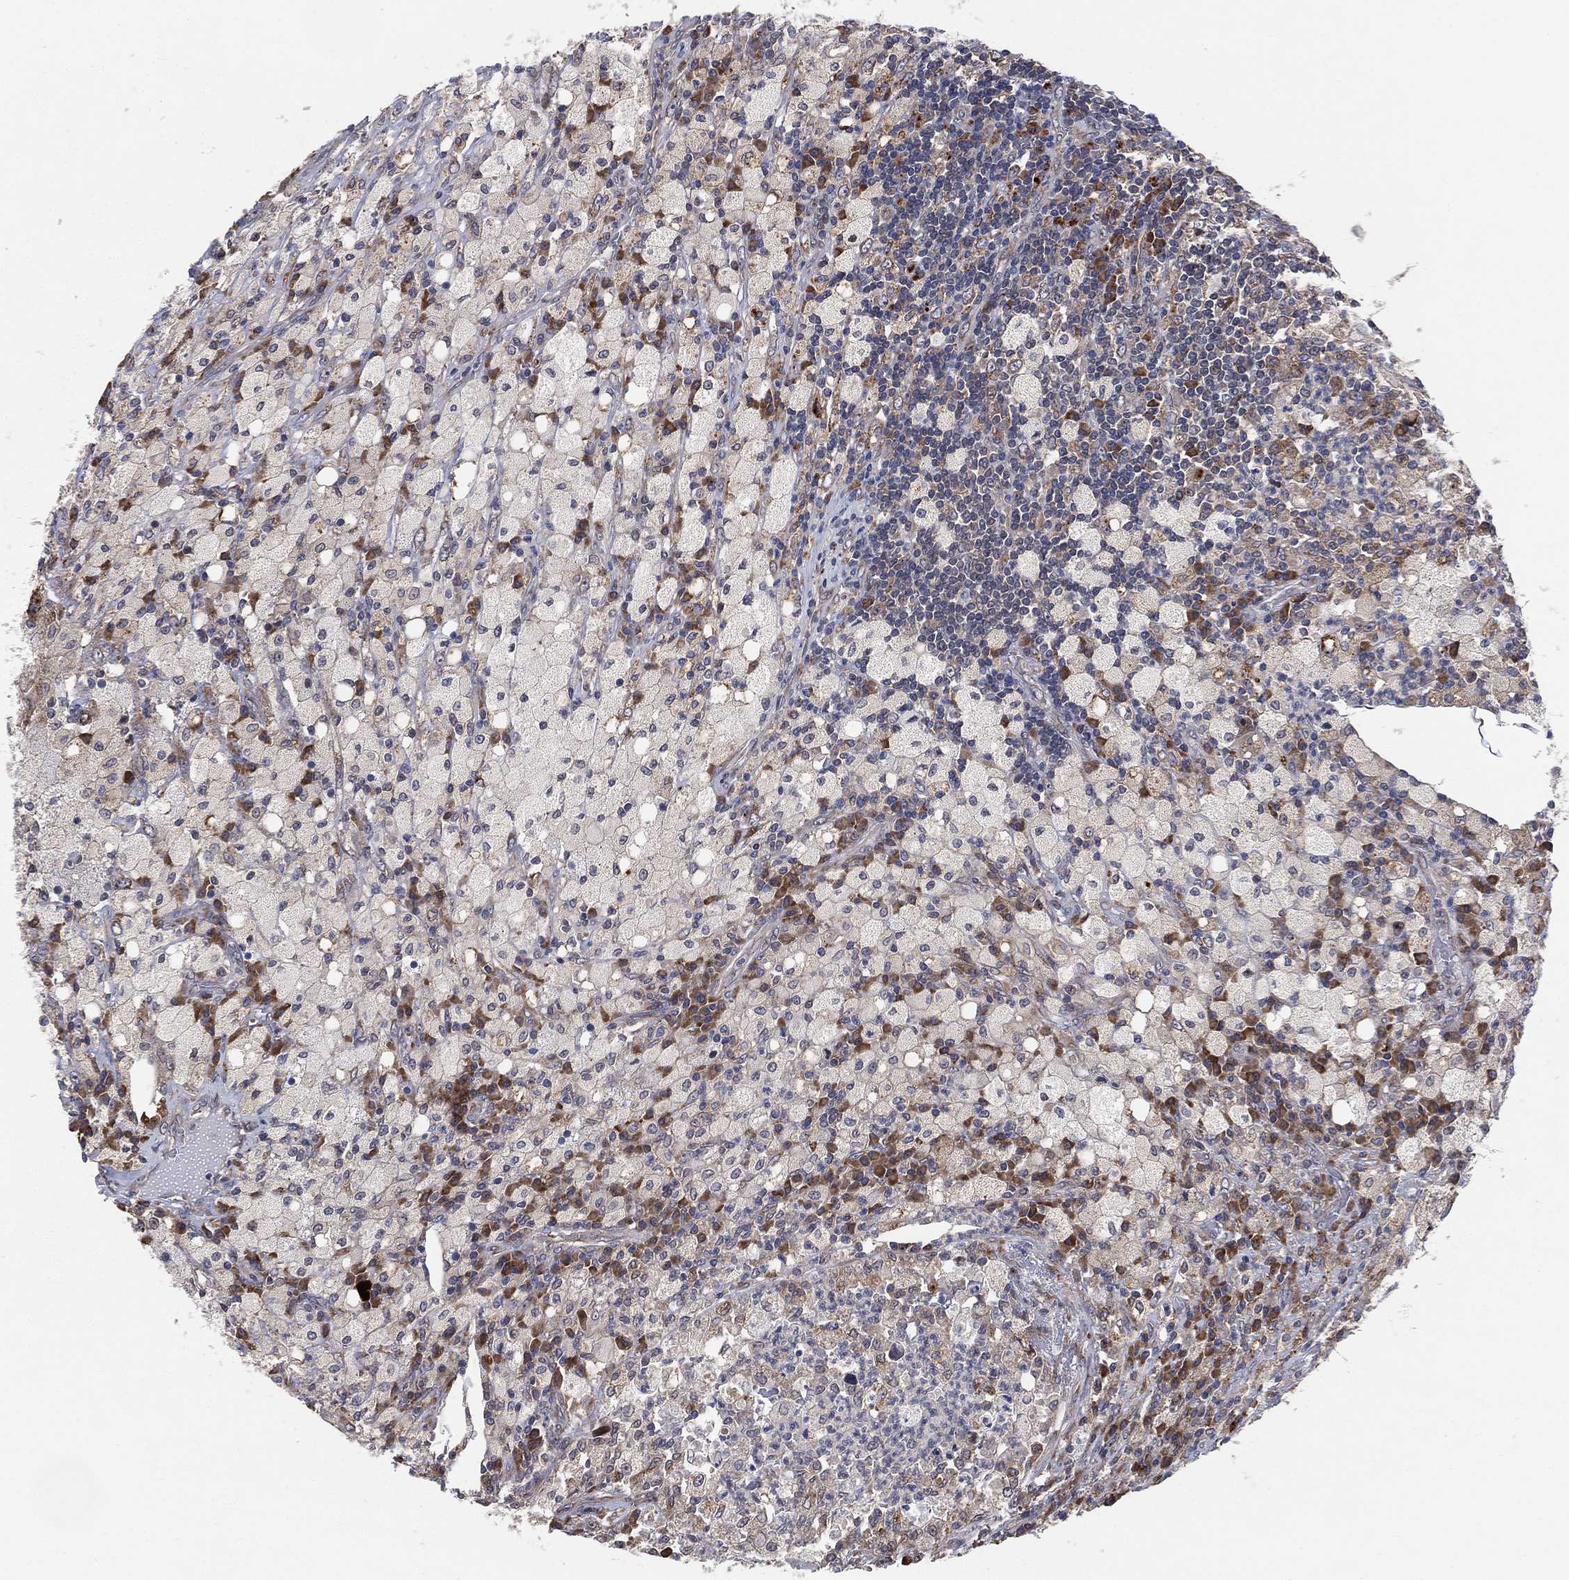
{"staining": {"intensity": "negative", "quantity": "none", "location": "none"}, "tissue": "testis cancer", "cell_type": "Tumor cells", "image_type": "cancer", "snomed": [{"axis": "morphology", "description": "Necrosis, NOS"}, {"axis": "morphology", "description": "Carcinoma, Embryonal, NOS"}, {"axis": "topography", "description": "Testis"}], "caption": "Tumor cells are negative for protein expression in human embryonal carcinoma (testis).", "gene": "FAM104A", "patient": {"sex": "male", "age": 19}}